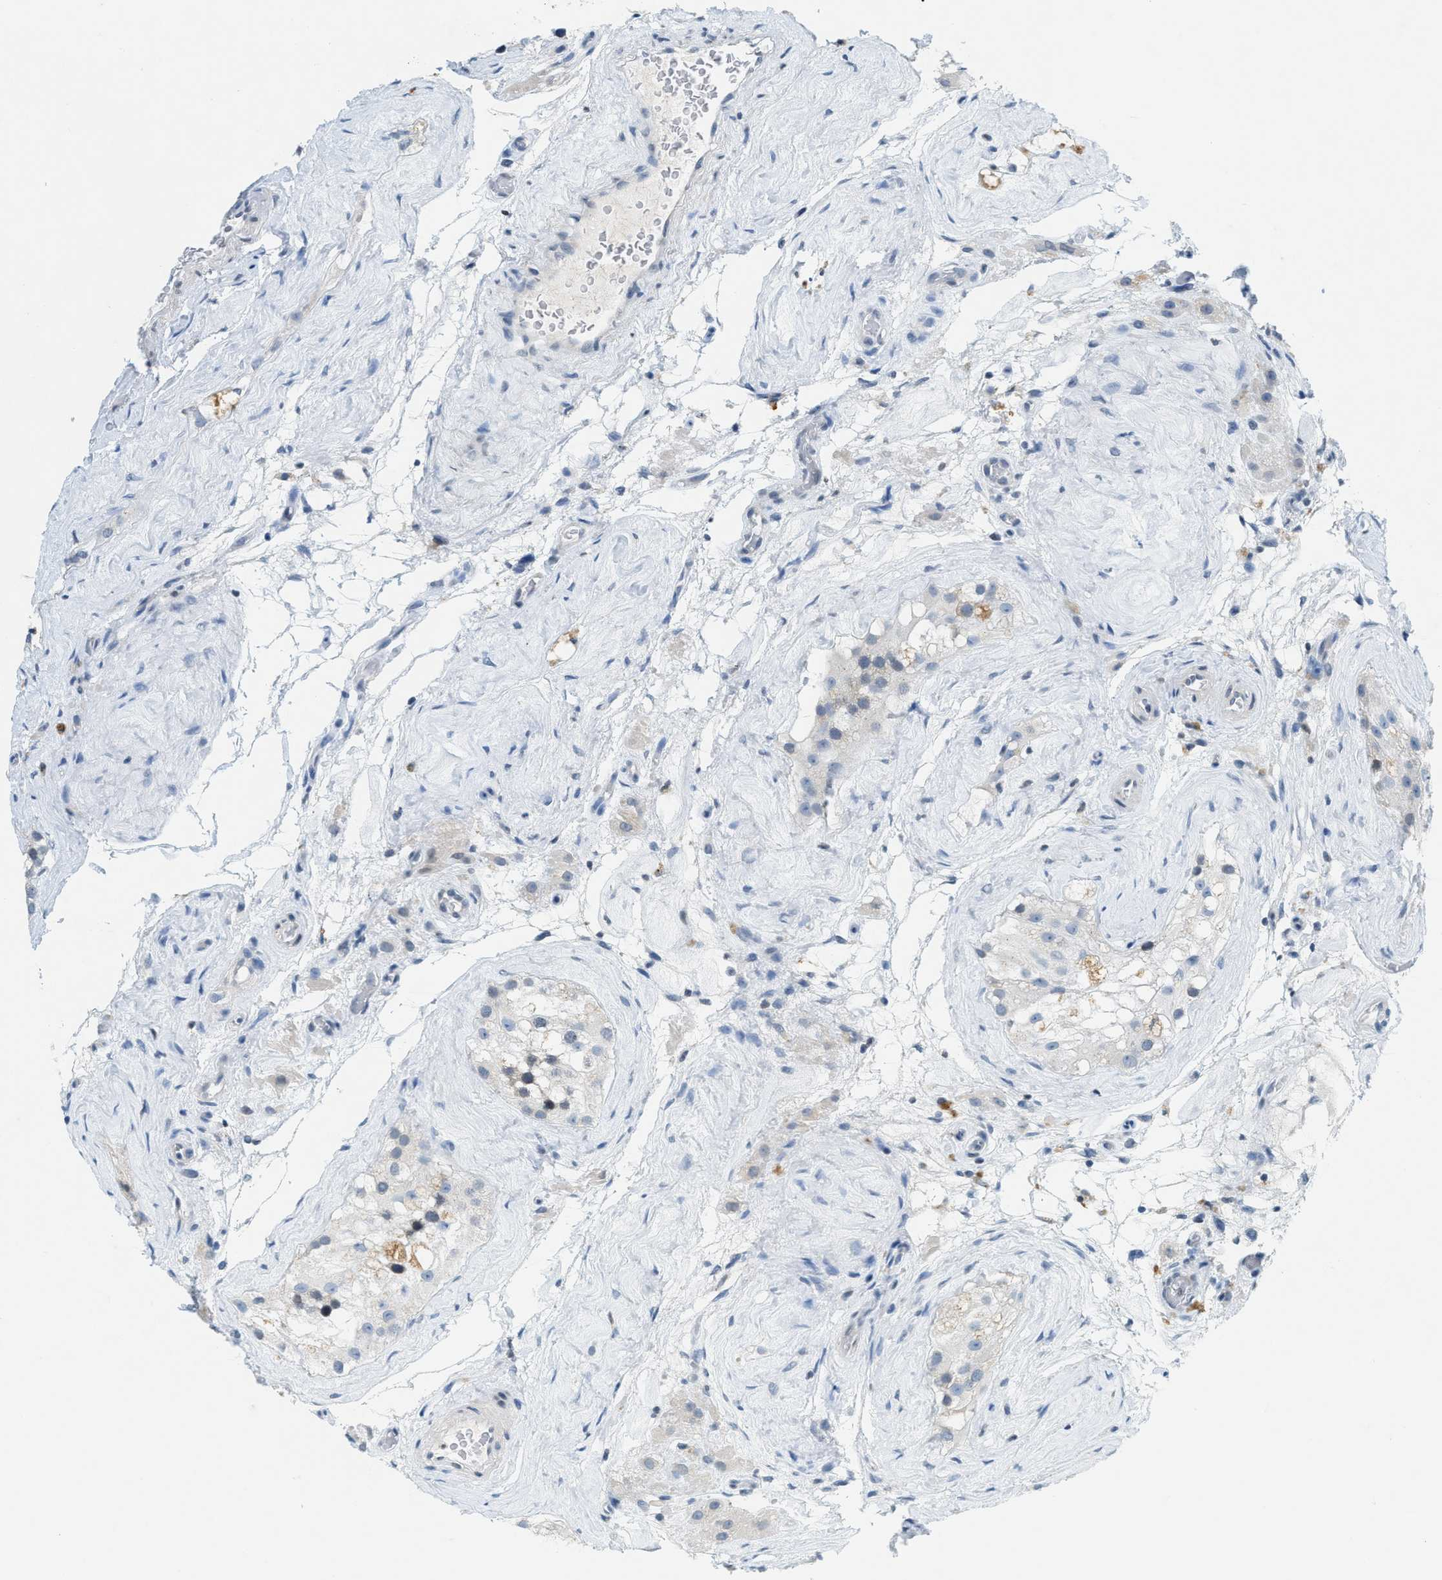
{"staining": {"intensity": "moderate", "quantity": "<25%", "location": "cytoplasmic/membranous,nuclear"}, "tissue": "testis", "cell_type": "Cells in seminiferous ducts", "image_type": "normal", "snomed": [{"axis": "morphology", "description": "Normal tissue, NOS"}, {"axis": "morphology", "description": "Seminoma, NOS"}, {"axis": "topography", "description": "Testis"}], "caption": "The photomicrograph exhibits immunohistochemical staining of unremarkable testis. There is moderate cytoplasmic/membranous,nuclear positivity is seen in approximately <25% of cells in seminiferous ducts.", "gene": "UVRAG", "patient": {"sex": "male", "age": 71}}